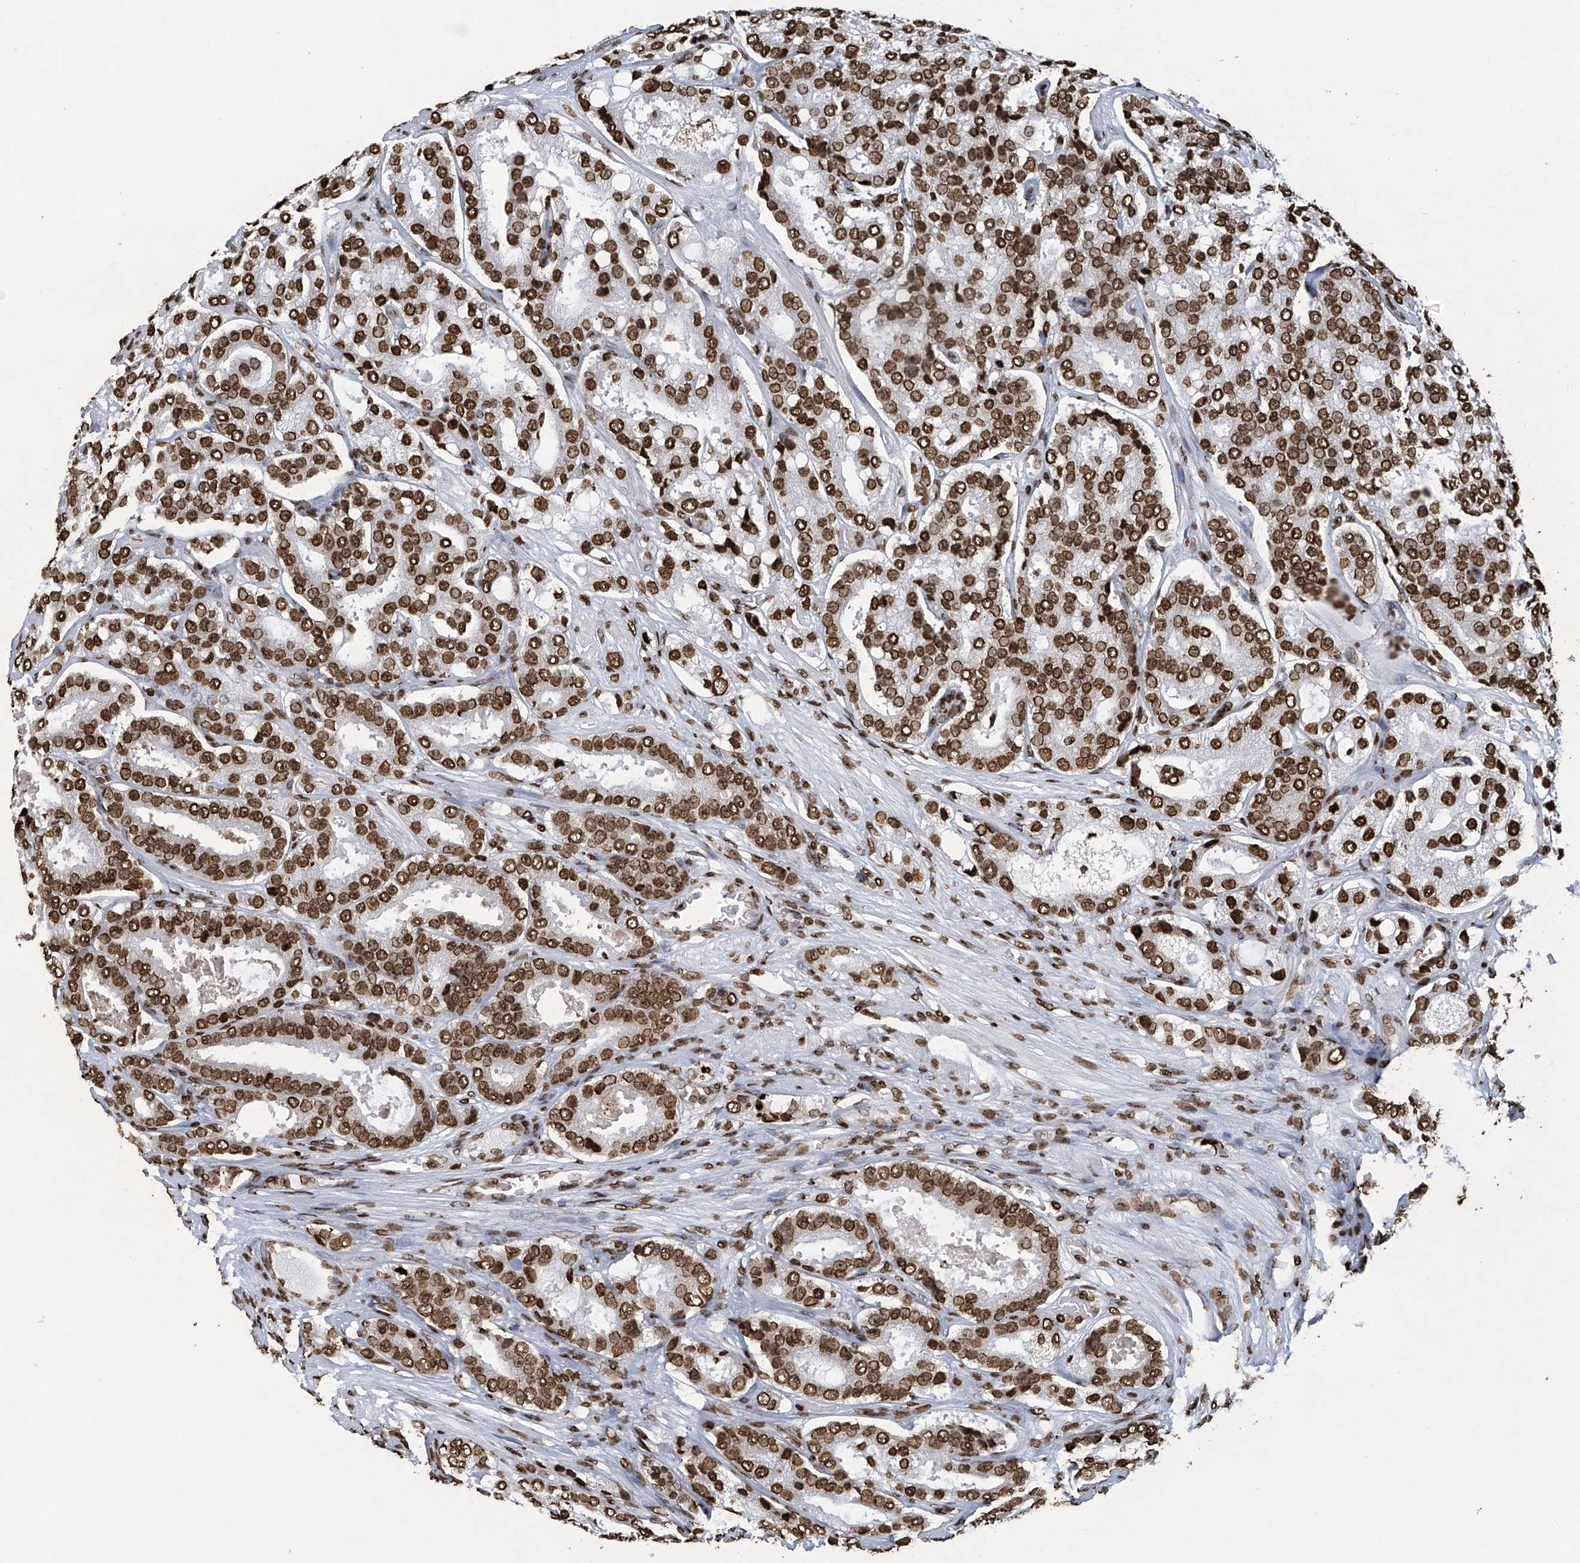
{"staining": {"intensity": "strong", "quantity": ">75%", "location": "nuclear"}, "tissue": "prostate cancer", "cell_type": "Tumor cells", "image_type": "cancer", "snomed": [{"axis": "morphology", "description": "Adenocarcinoma, High grade"}, {"axis": "topography", "description": "Prostate"}], "caption": "The histopathology image reveals immunohistochemical staining of prostate high-grade adenocarcinoma. There is strong nuclear expression is seen in approximately >75% of tumor cells.", "gene": "H3-3A", "patient": {"sex": "male", "age": 65}}